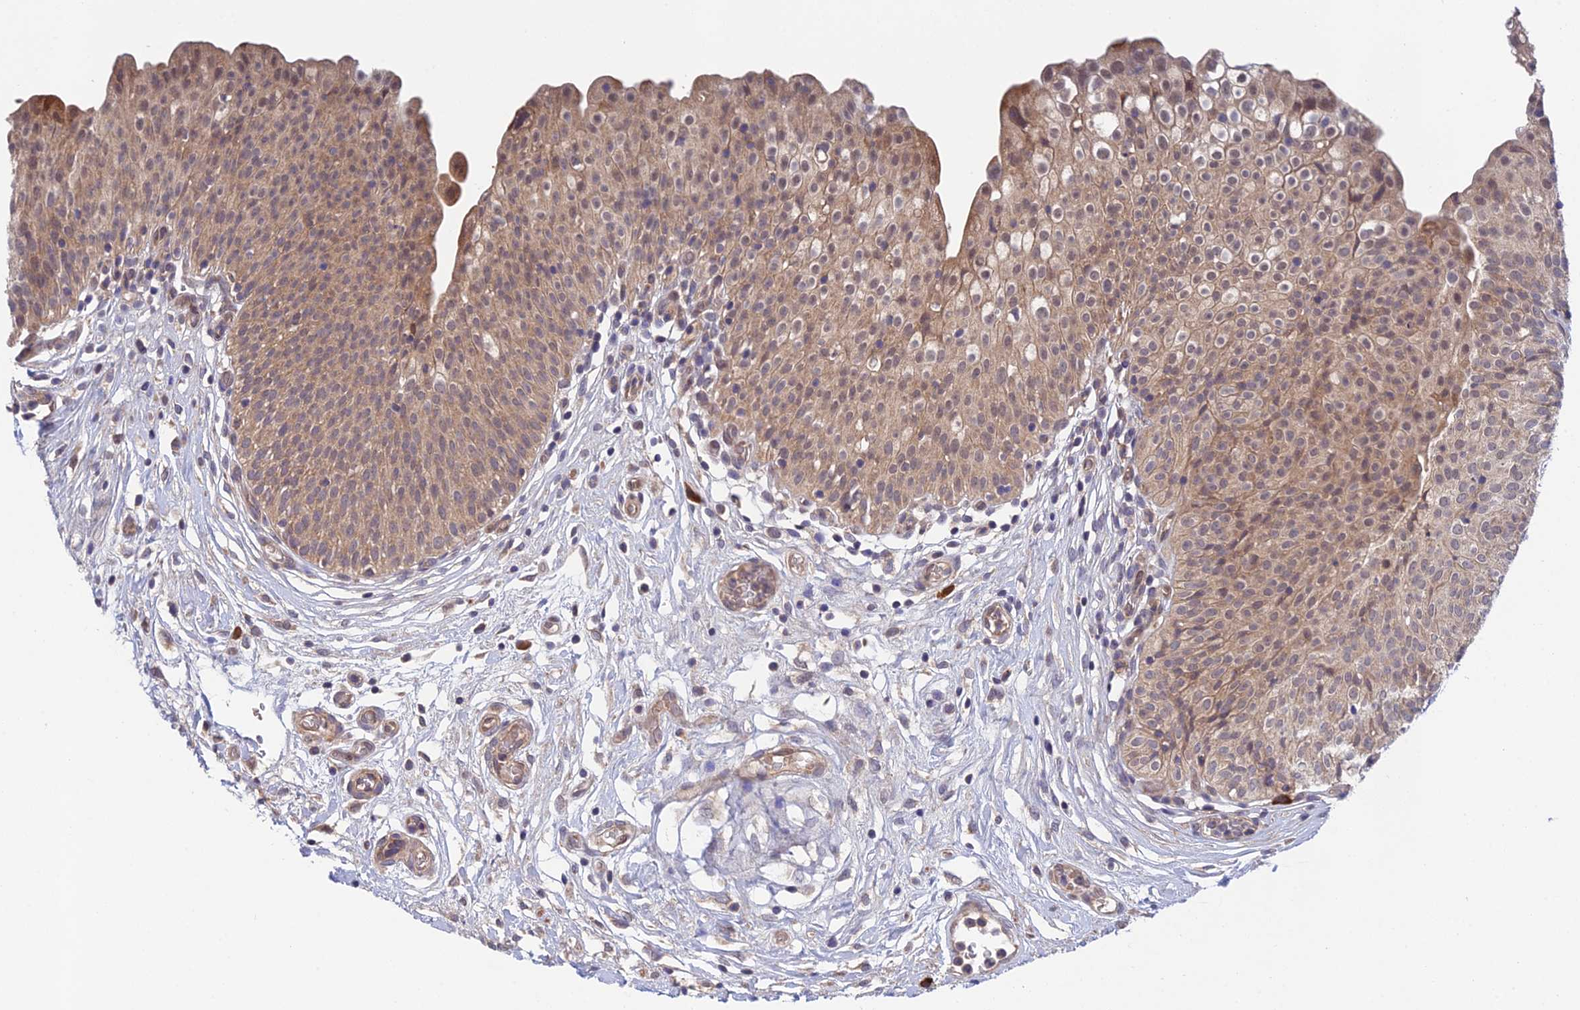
{"staining": {"intensity": "moderate", "quantity": ">75%", "location": "cytoplasmic/membranous,nuclear"}, "tissue": "urinary bladder", "cell_type": "Urothelial cells", "image_type": "normal", "snomed": [{"axis": "morphology", "description": "Normal tissue, NOS"}, {"axis": "topography", "description": "Urinary bladder"}], "caption": "Protein staining of unremarkable urinary bladder shows moderate cytoplasmic/membranous,nuclear expression in about >75% of urothelial cells. Immunohistochemistry (ihc) stains the protein in brown and the nuclei are stained blue.", "gene": "UROS", "patient": {"sex": "male", "age": 55}}